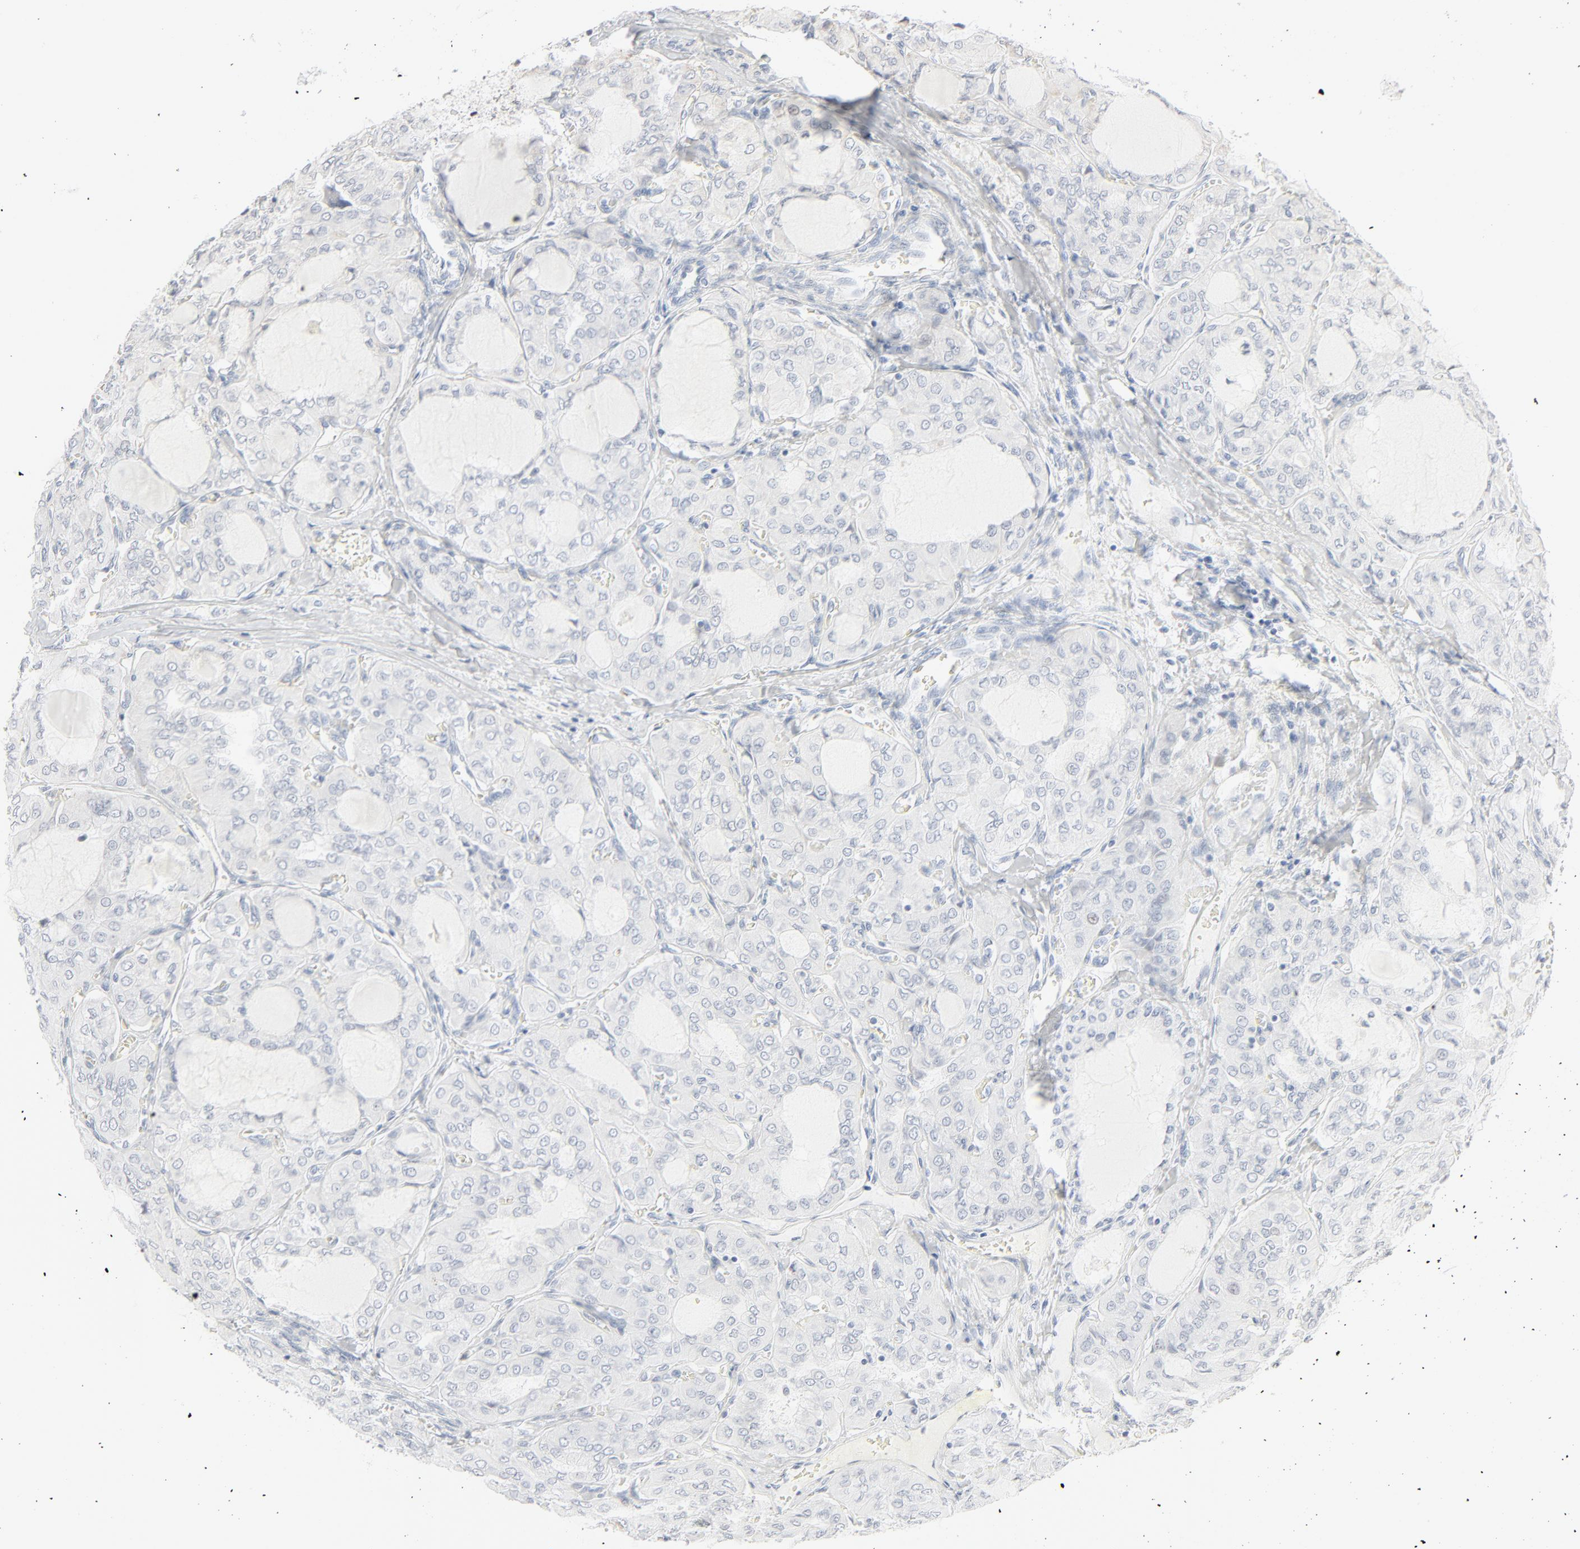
{"staining": {"intensity": "negative", "quantity": "none", "location": "none"}, "tissue": "thyroid cancer", "cell_type": "Tumor cells", "image_type": "cancer", "snomed": [{"axis": "morphology", "description": "Papillary adenocarcinoma, NOS"}, {"axis": "topography", "description": "Thyroid gland"}], "caption": "Histopathology image shows no protein expression in tumor cells of papillary adenocarcinoma (thyroid) tissue. Brightfield microscopy of immunohistochemistry stained with DAB (3,3'-diaminobenzidine) (brown) and hematoxylin (blue), captured at high magnification.", "gene": "MAD1L1", "patient": {"sex": "male", "age": 20}}